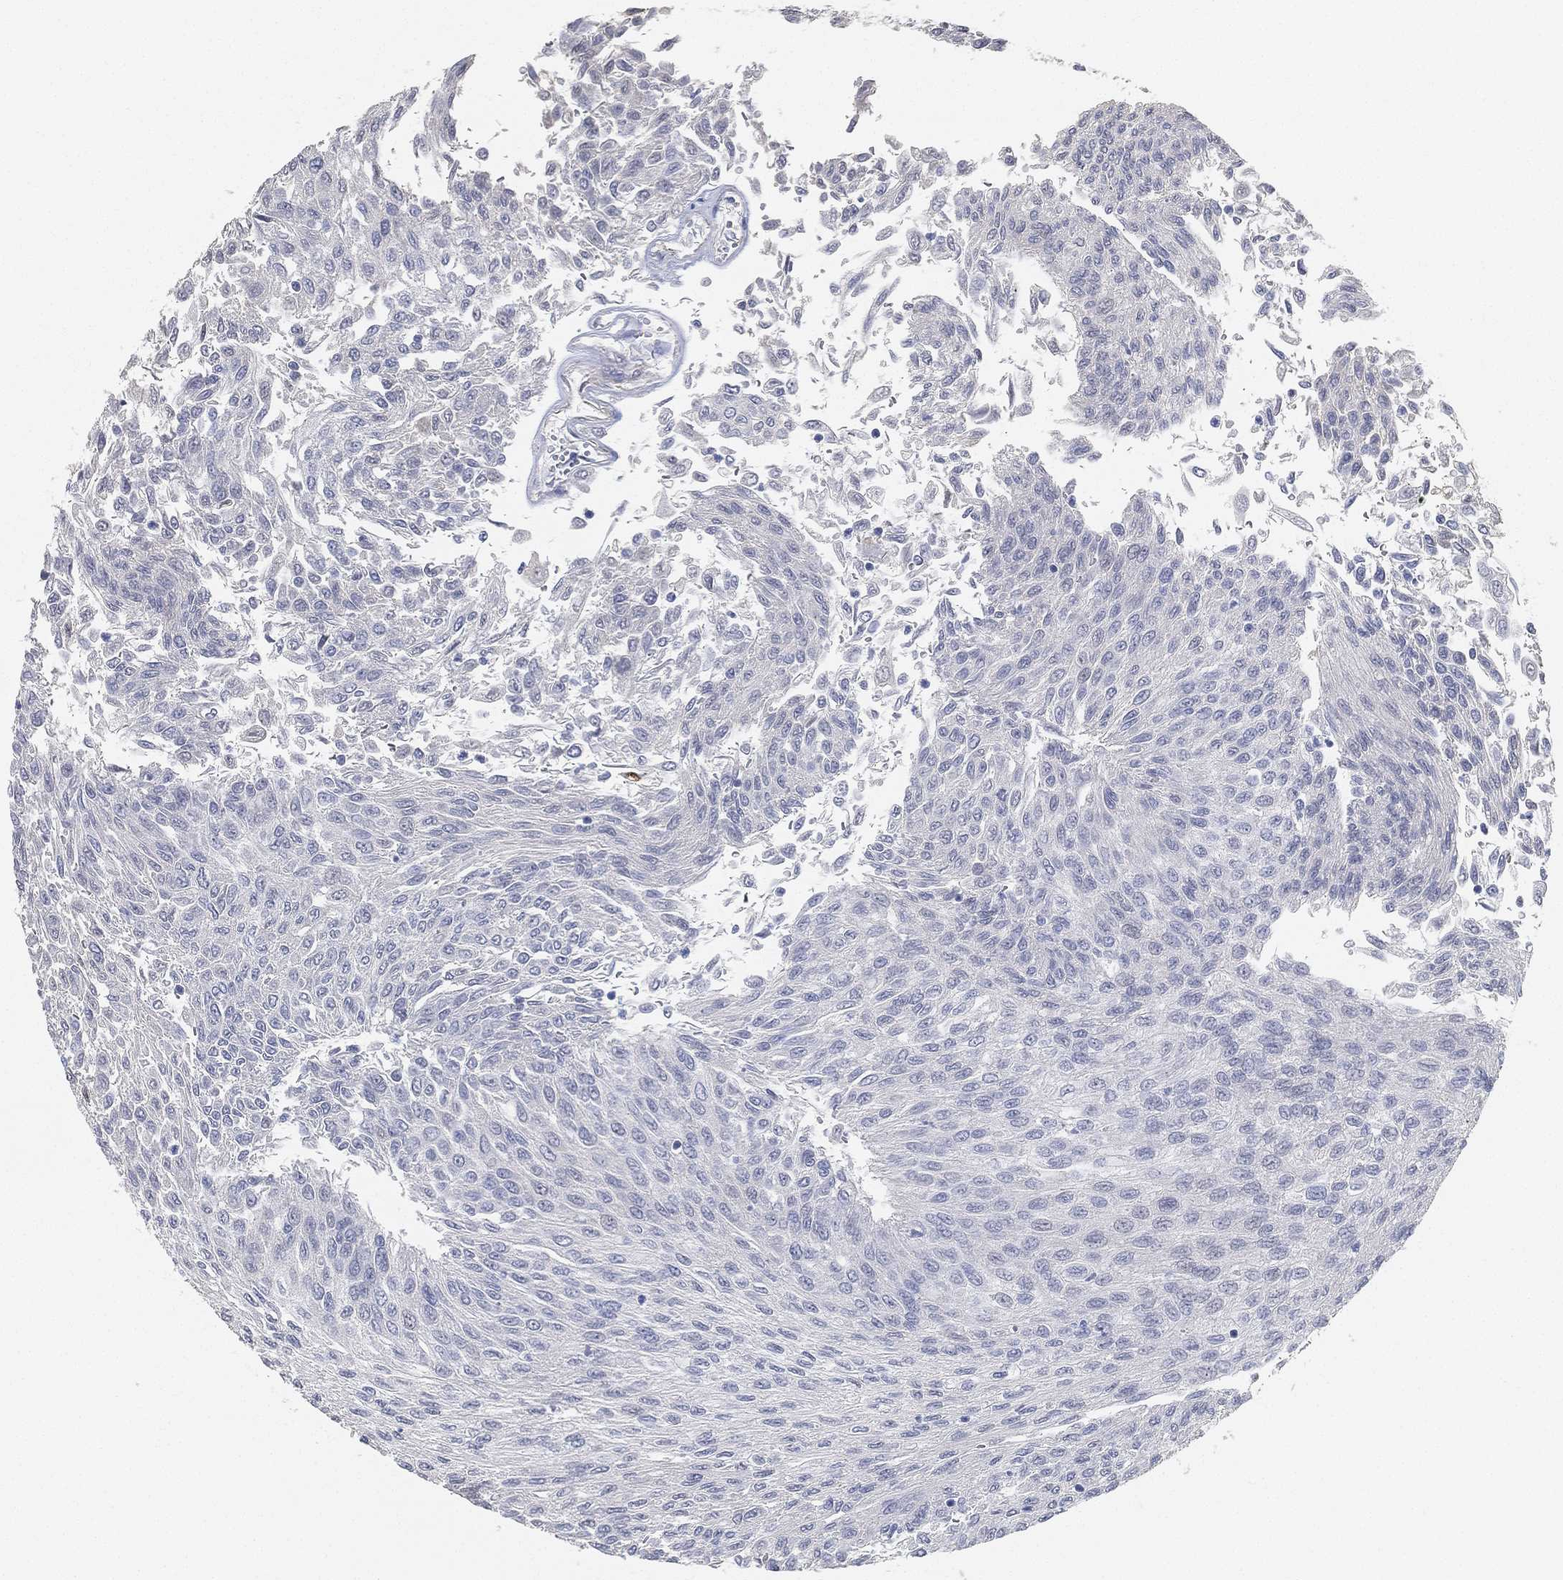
{"staining": {"intensity": "negative", "quantity": "none", "location": "none"}, "tissue": "urothelial cancer", "cell_type": "Tumor cells", "image_type": "cancer", "snomed": [{"axis": "morphology", "description": "Urothelial carcinoma, Low grade"}, {"axis": "topography", "description": "Urinary bladder"}], "caption": "IHC of low-grade urothelial carcinoma shows no expression in tumor cells.", "gene": "GPR61", "patient": {"sex": "male", "age": 78}}